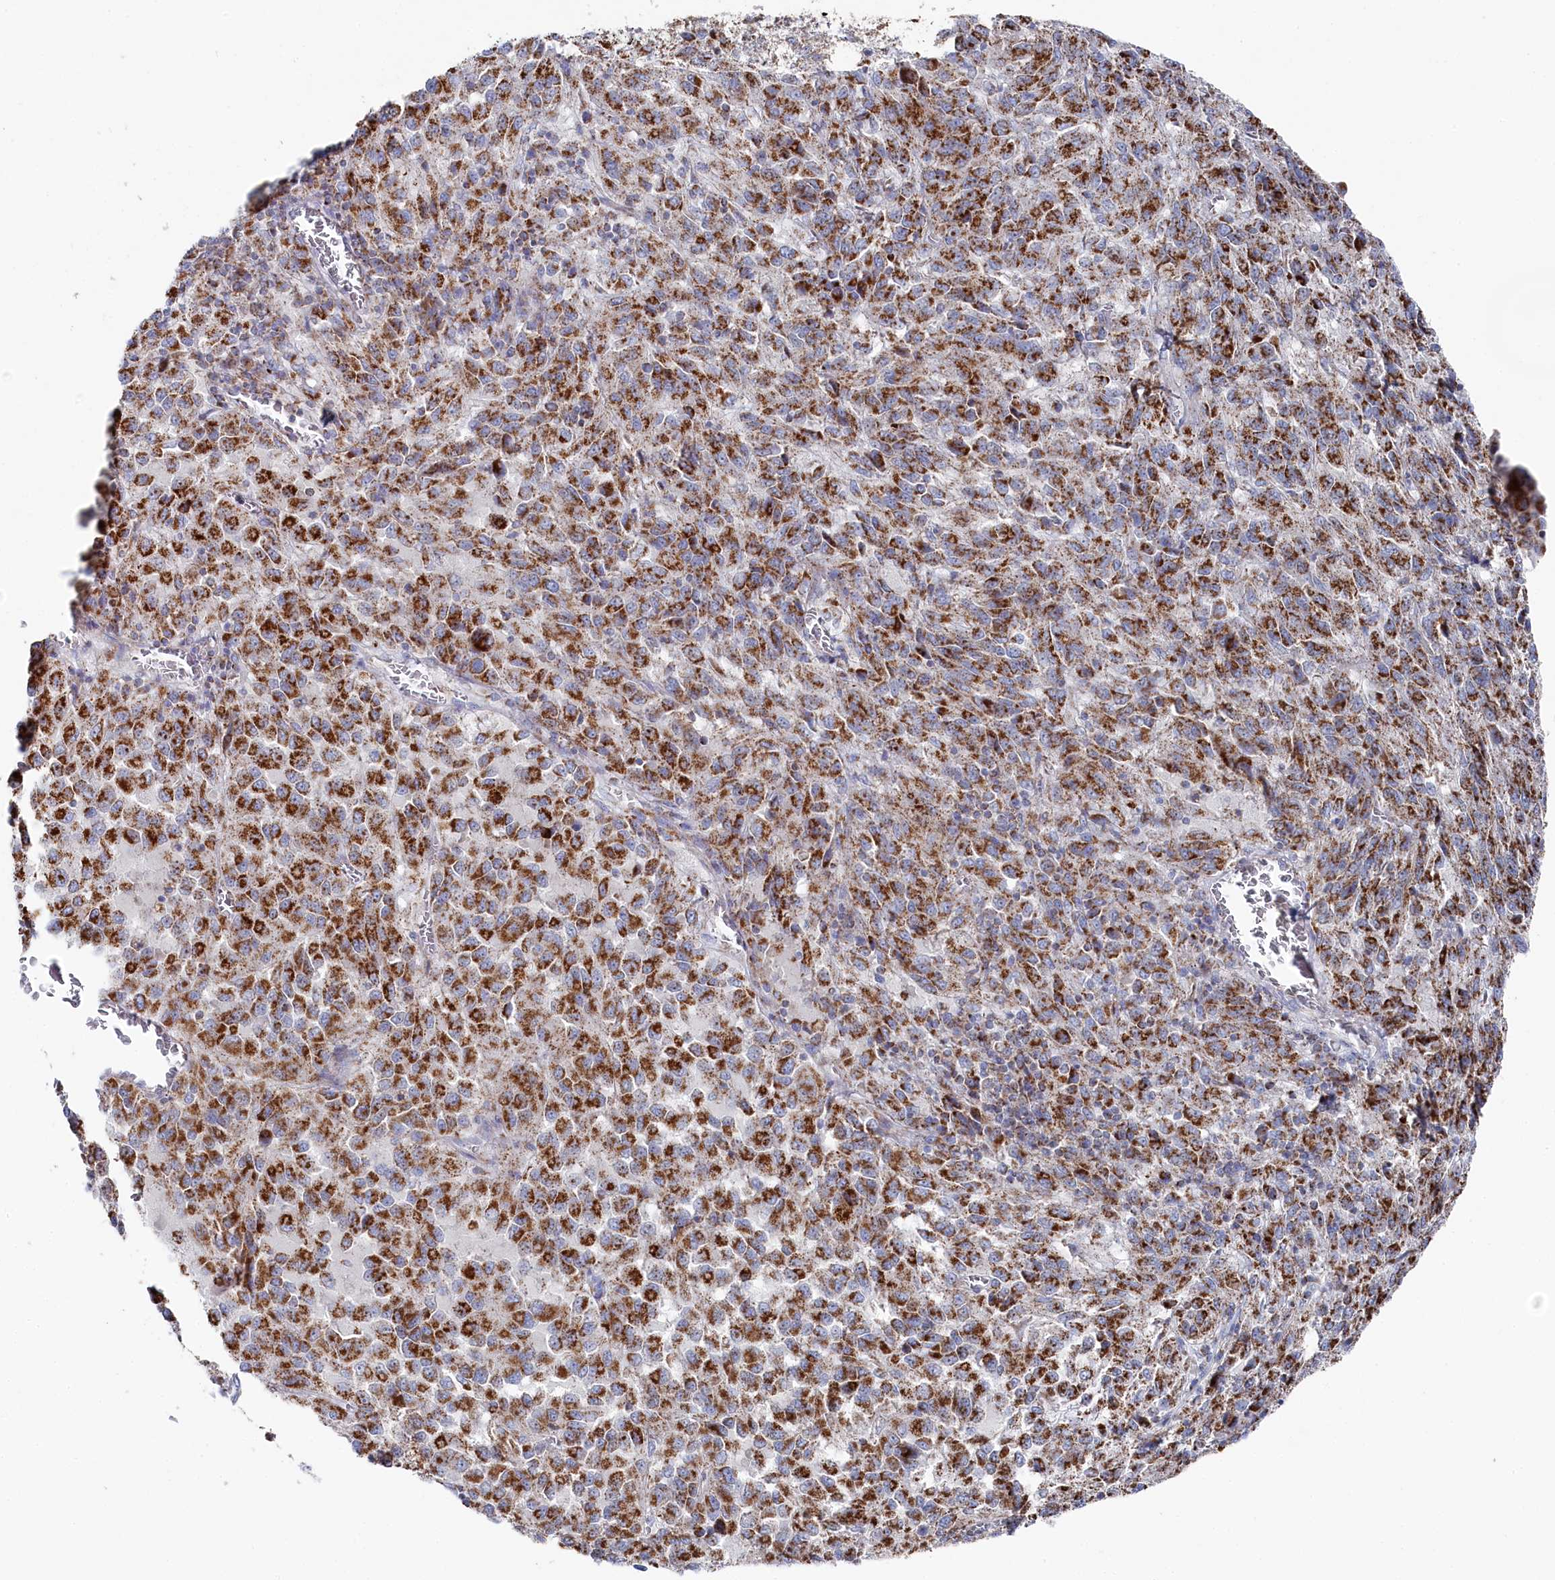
{"staining": {"intensity": "strong", "quantity": ">75%", "location": "cytoplasmic/membranous"}, "tissue": "melanoma", "cell_type": "Tumor cells", "image_type": "cancer", "snomed": [{"axis": "morphology", "description": "Malignant melanoma, Metastatic site"}, {"axis": "topography", "description": "Lung"}], "caption": "Malignant melanoma (metastatic site) stained with immunohistochemistry (IHC) displays strong cytoplasmic/membranous staining in approximately >75% of tumor cells. The staining is performed using DAB brown chromogen to label protein expression. The nuclei are counter-stained blue using hematoxylin.", "gene": "GLS2", "patient": {"sex": "male", "age": 64}}